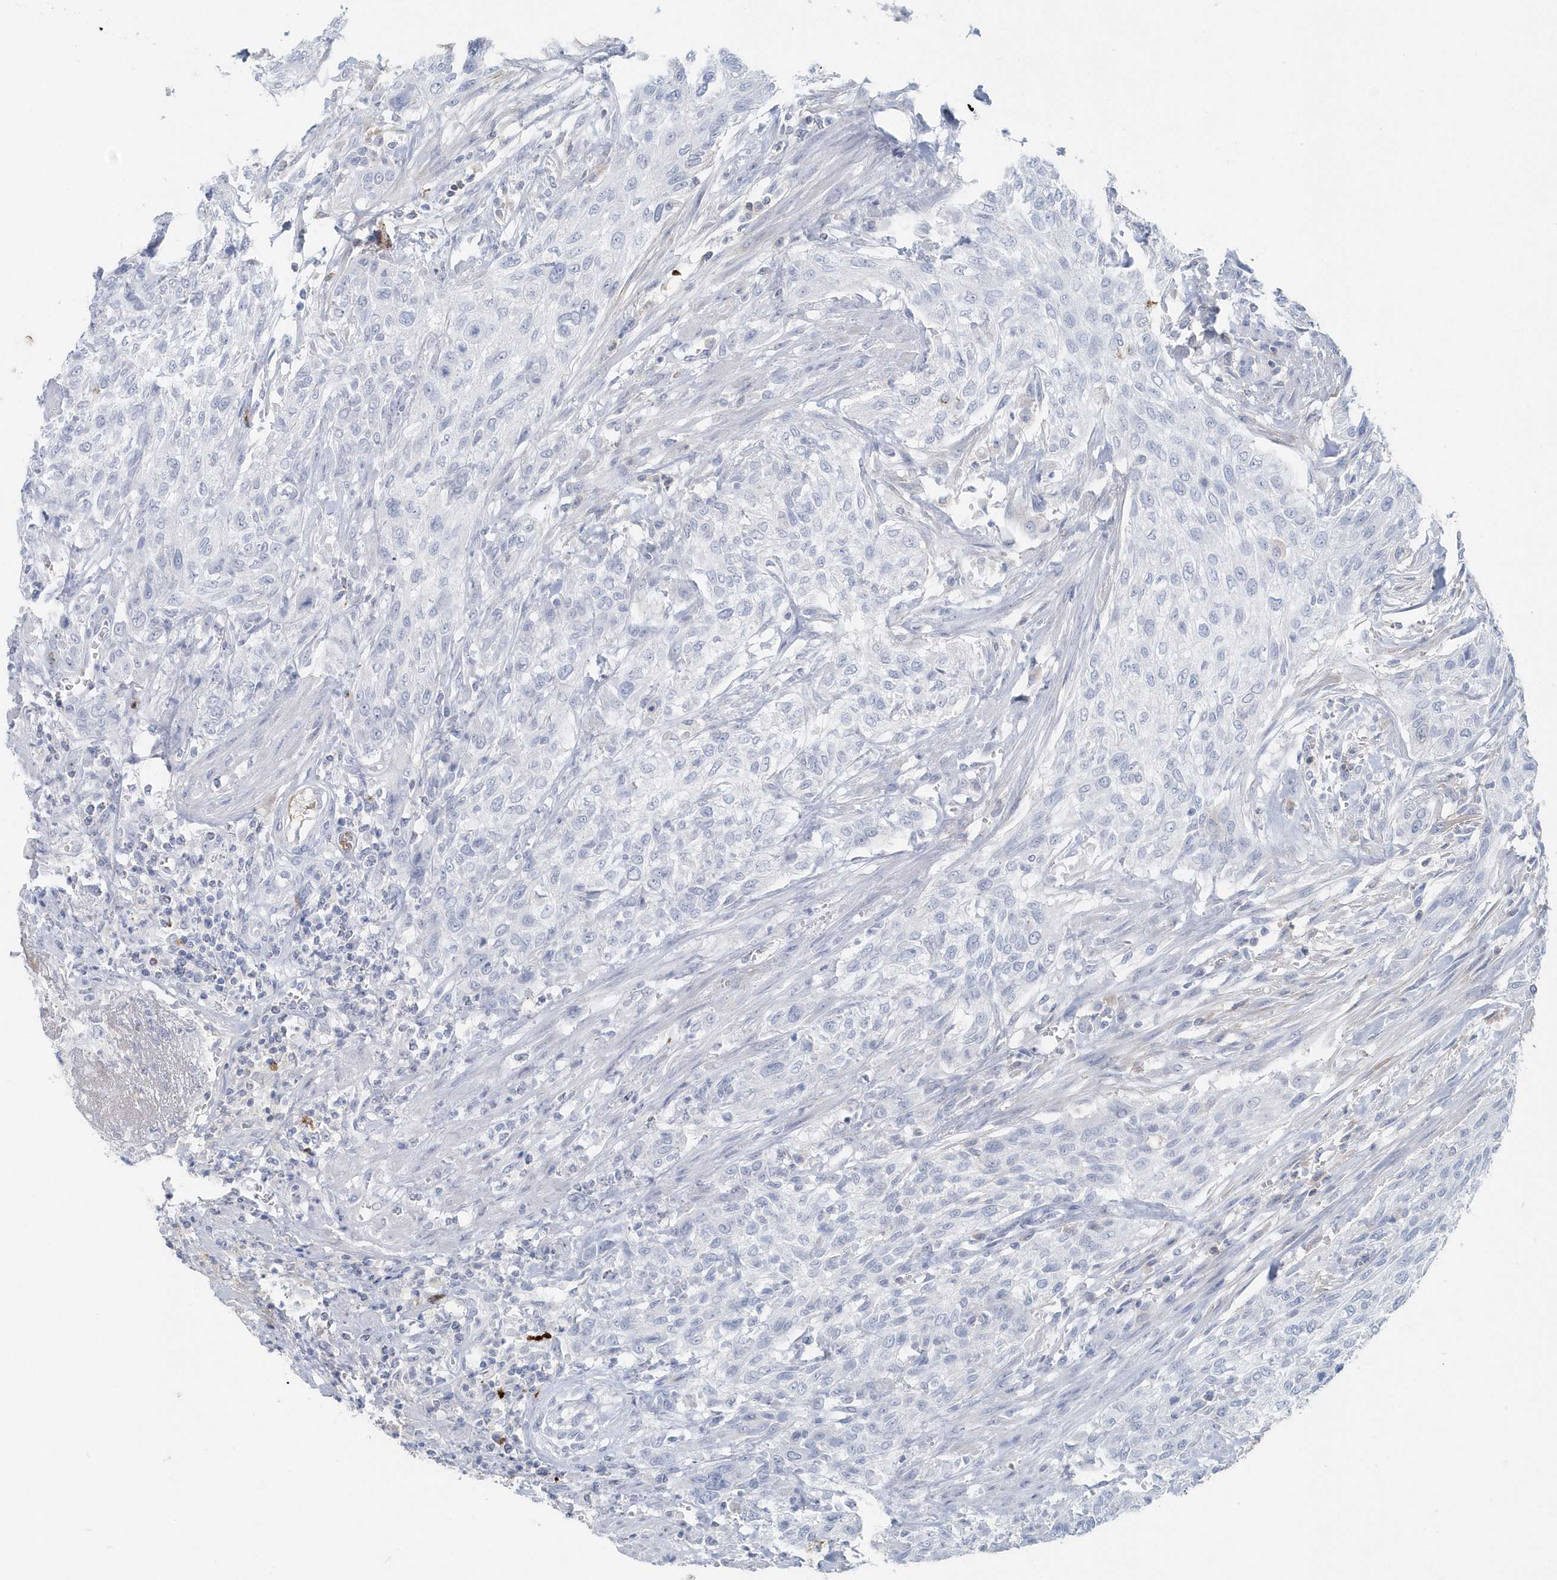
{"staining": {"intensity": "negative", "quantity": "none", "location": "none"}, "tissue": "urothelial cancer", "cell_type": "Tumor cells", "image_type": "cancer", "snomed": [{"axis": "morphology", "description": "Urothelial carcinoma, High grade"}, {"axis": "topography", "description": "Urinary bladder"}], "caption": "Immunohistochemical staining of high-grade urothelial carcinoma exhibits no significant positivity in tumor cells.", "gene": "JCHAIN", "patient": {"sex": "male", "age": 35}}